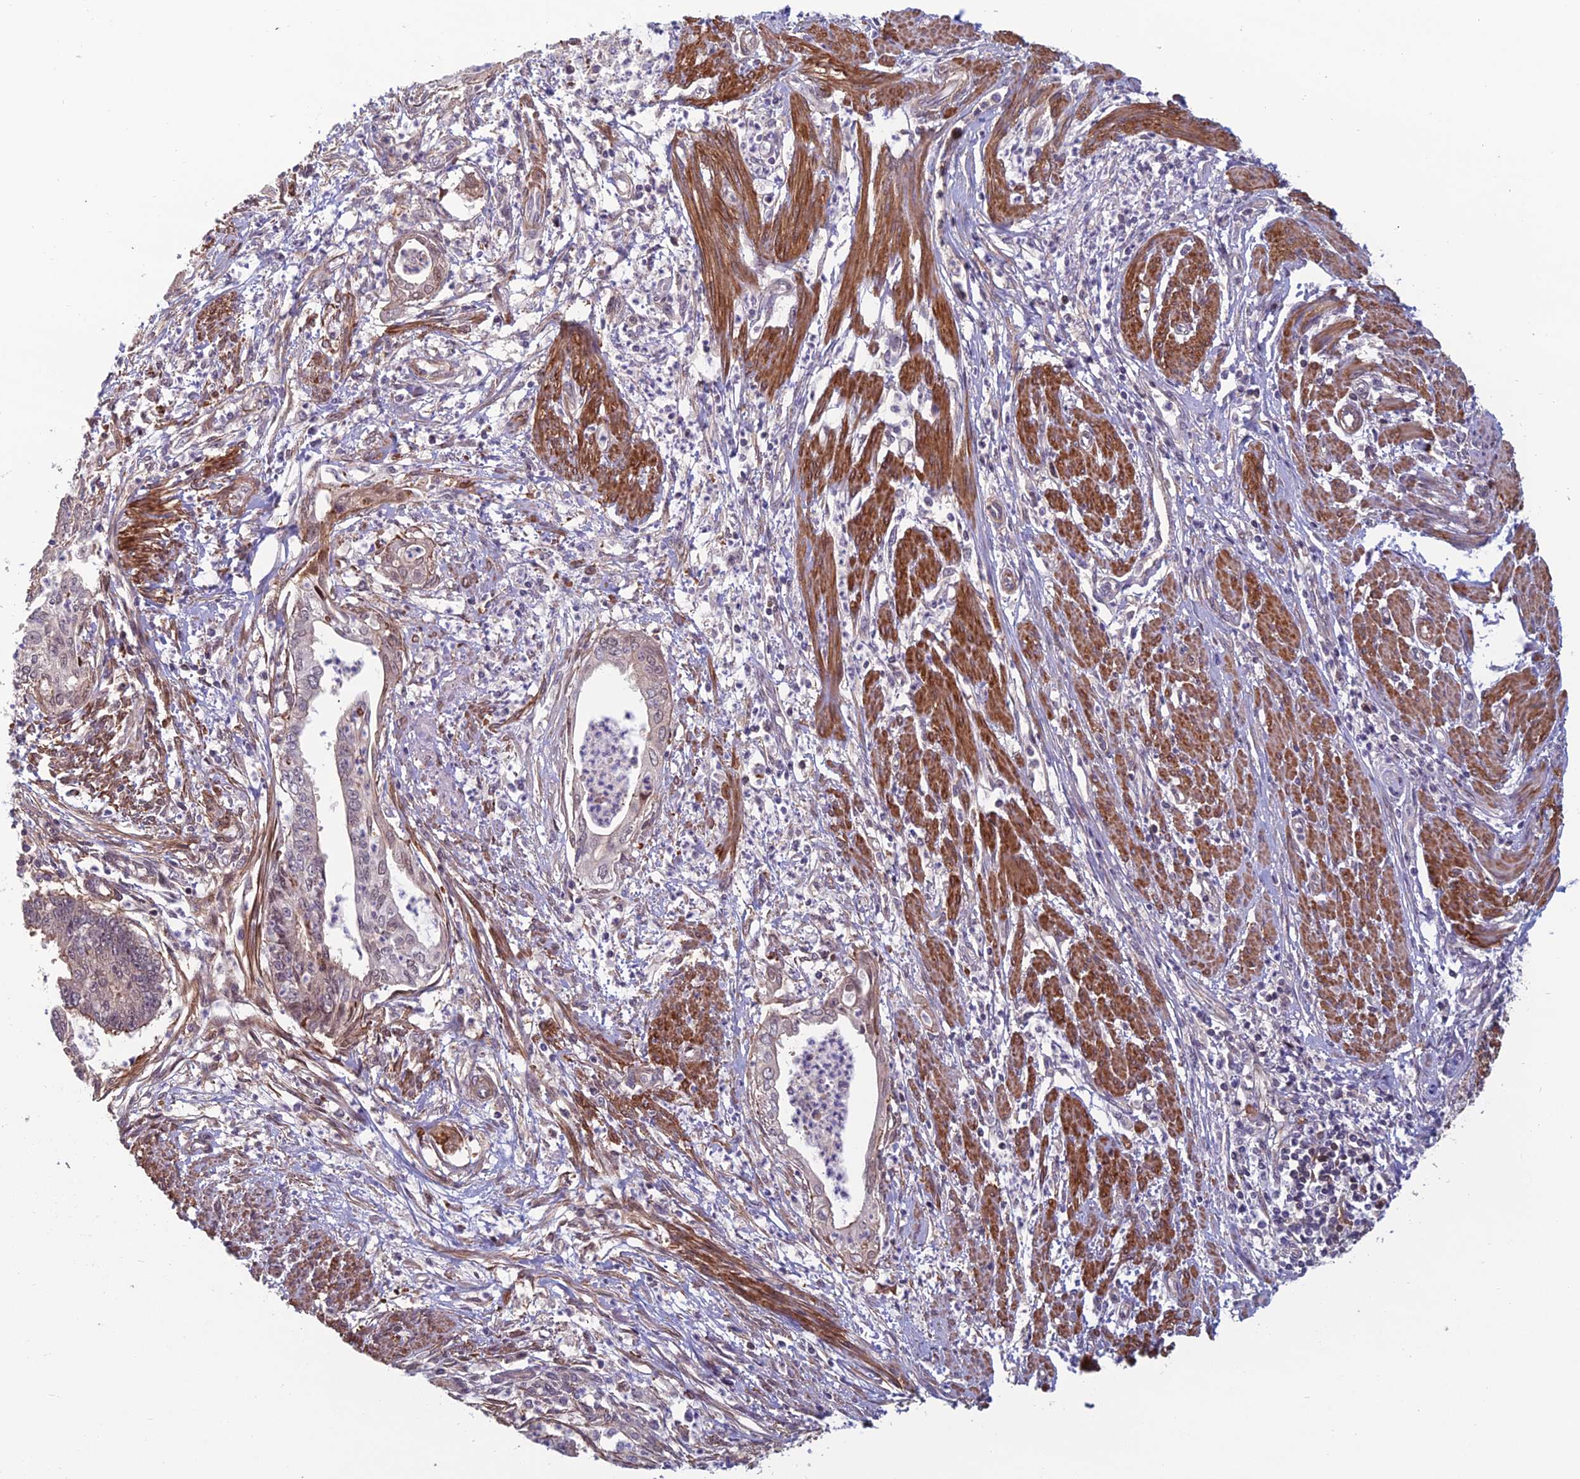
{"staining": {"intensity": "weak", "quantity": "<25%", "location": "cytoplasmic/membranous"}, "tissue": "endometrial cancer", "cell_type": "Tumor cells", "image_type": "cancer", "snomed": [{"axis": "morphology", "description": "Adenocarcinoma, NOS"}, {"axis": "topography", "description": "Endometrium"}], "caption": "High magnification brightfield microscopy of endometrial cancer (adenocarcinoma) stained with DAB (brown) and counterstained with hematoxylin (blue): tumor cells show no significant positivity.", "gene": "CCDC183", "patient": {"sex": "female", "age": 73}}